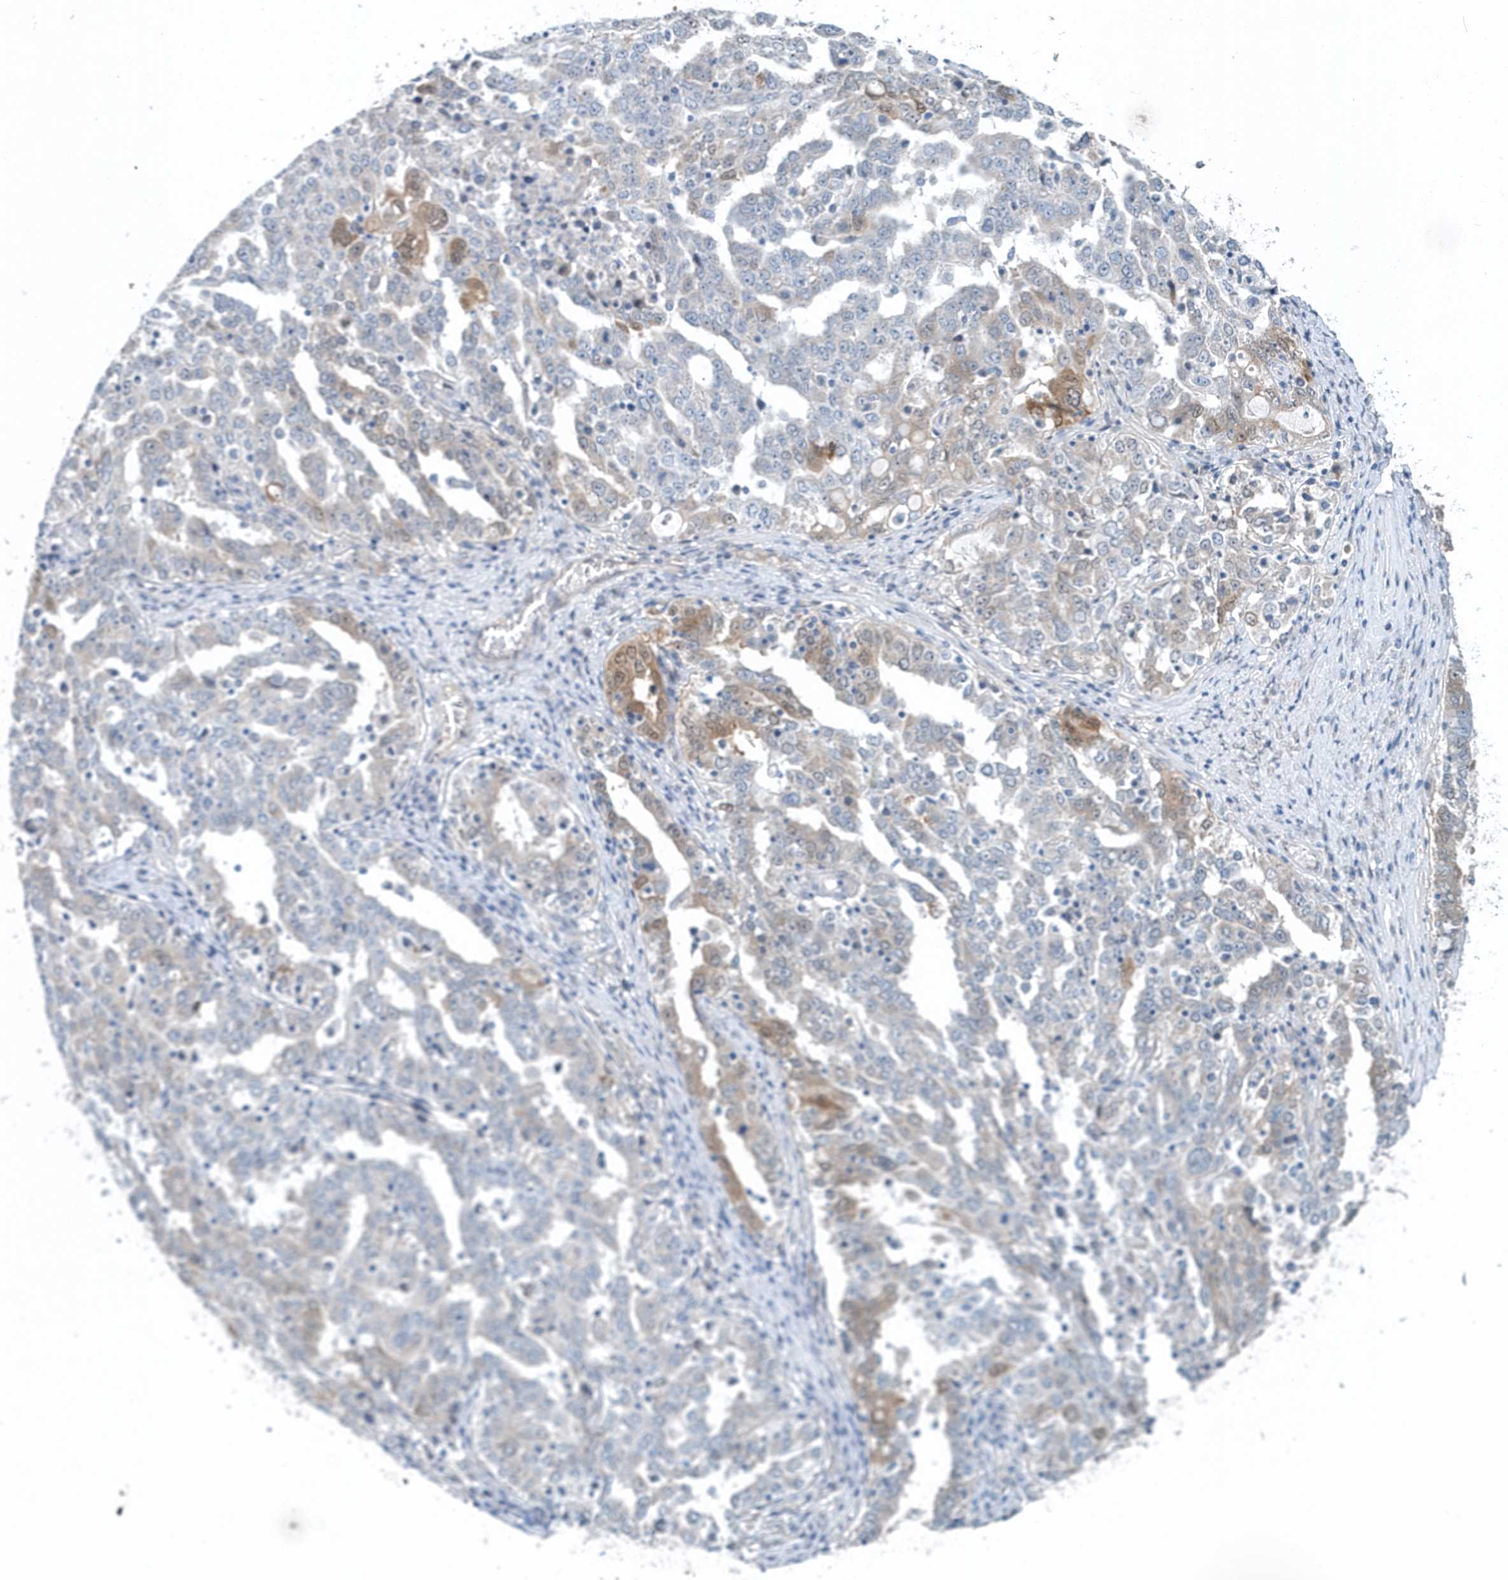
{"staining": {"intensity": "moderate", "quantity": "<25%", "location": "cytoplasmic/membranous"}, "tissue": "ovarian cancer", "cell_type": "Tumor cells", "image_type": "cancer", "snomed": [{"axis": "morphology", "description": "Carcinoma, endometroid"}, {"axis": "topography", "description": "Ovary"}], "caption": "This image exhibits endometroid carcinoma (ovarian) stained with immunohistochemistry (IHC) to label a protein in brown. The cytoplasmic/membranous of tumor cells show moderate positivity for the protein. Nuclei are counter-stained blue.", "gene": "PFN2", "patient": {"sex": "female", "age": 62}}